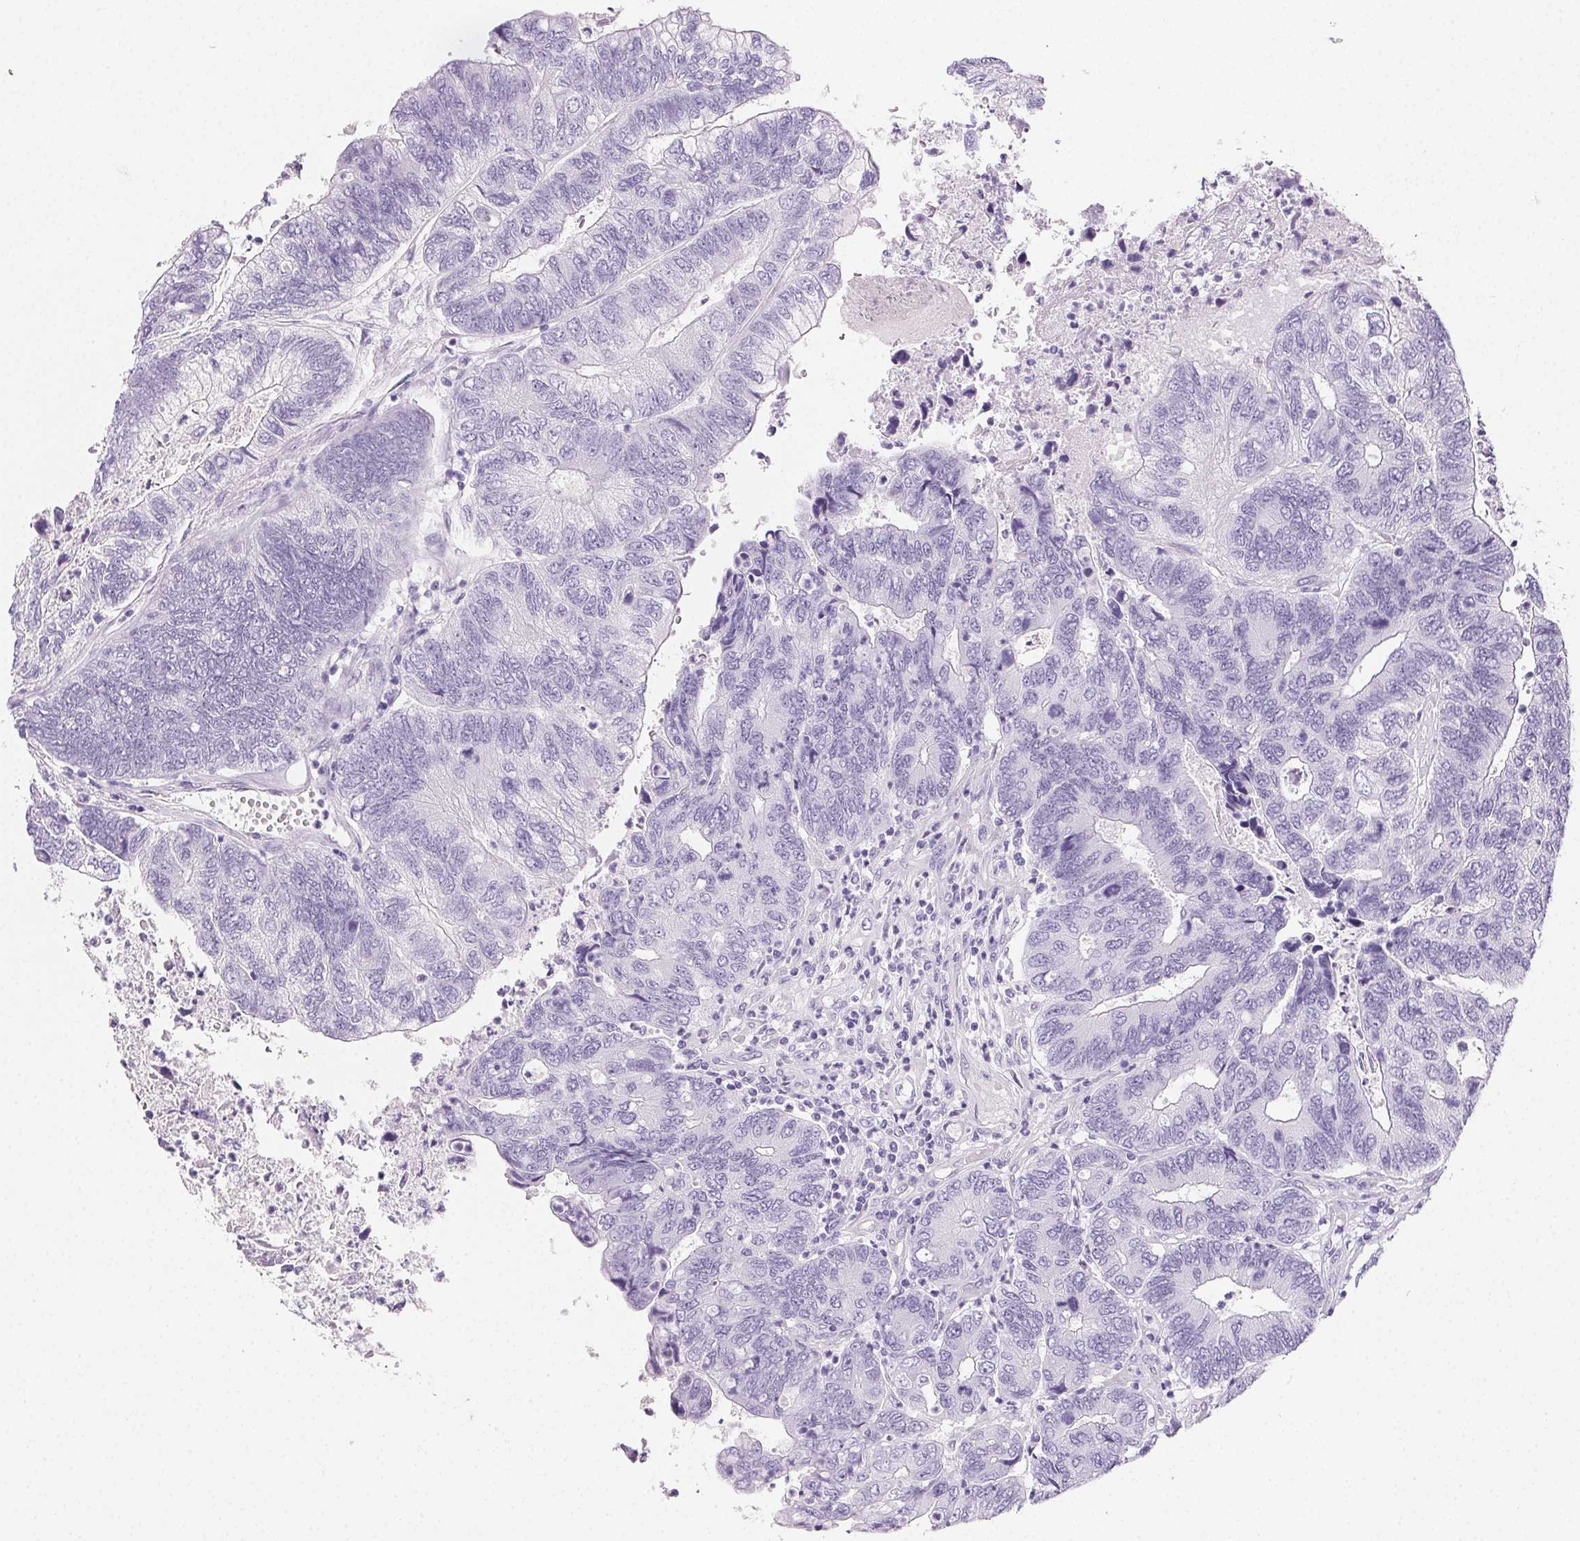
{"staining": {"intensity": "negative", "quantity": "none", "location": "none"}, "tissue": "colorectal cancer", "cell_type": "Tumor cells", "image_type": "cancer", "snomed": [{"axis": "morphology", "description": "Adenocarcinoma, NOS"}, {"axis": "topography", "description": "Colon"}], "caption": "Immunohistochemistry (IHC) of human adenocarcinoma (colorectal) demonstrates no positivity in tumor cells.", "gene": "PRSS3", "patient": {"sex": "female", "age": 67}}